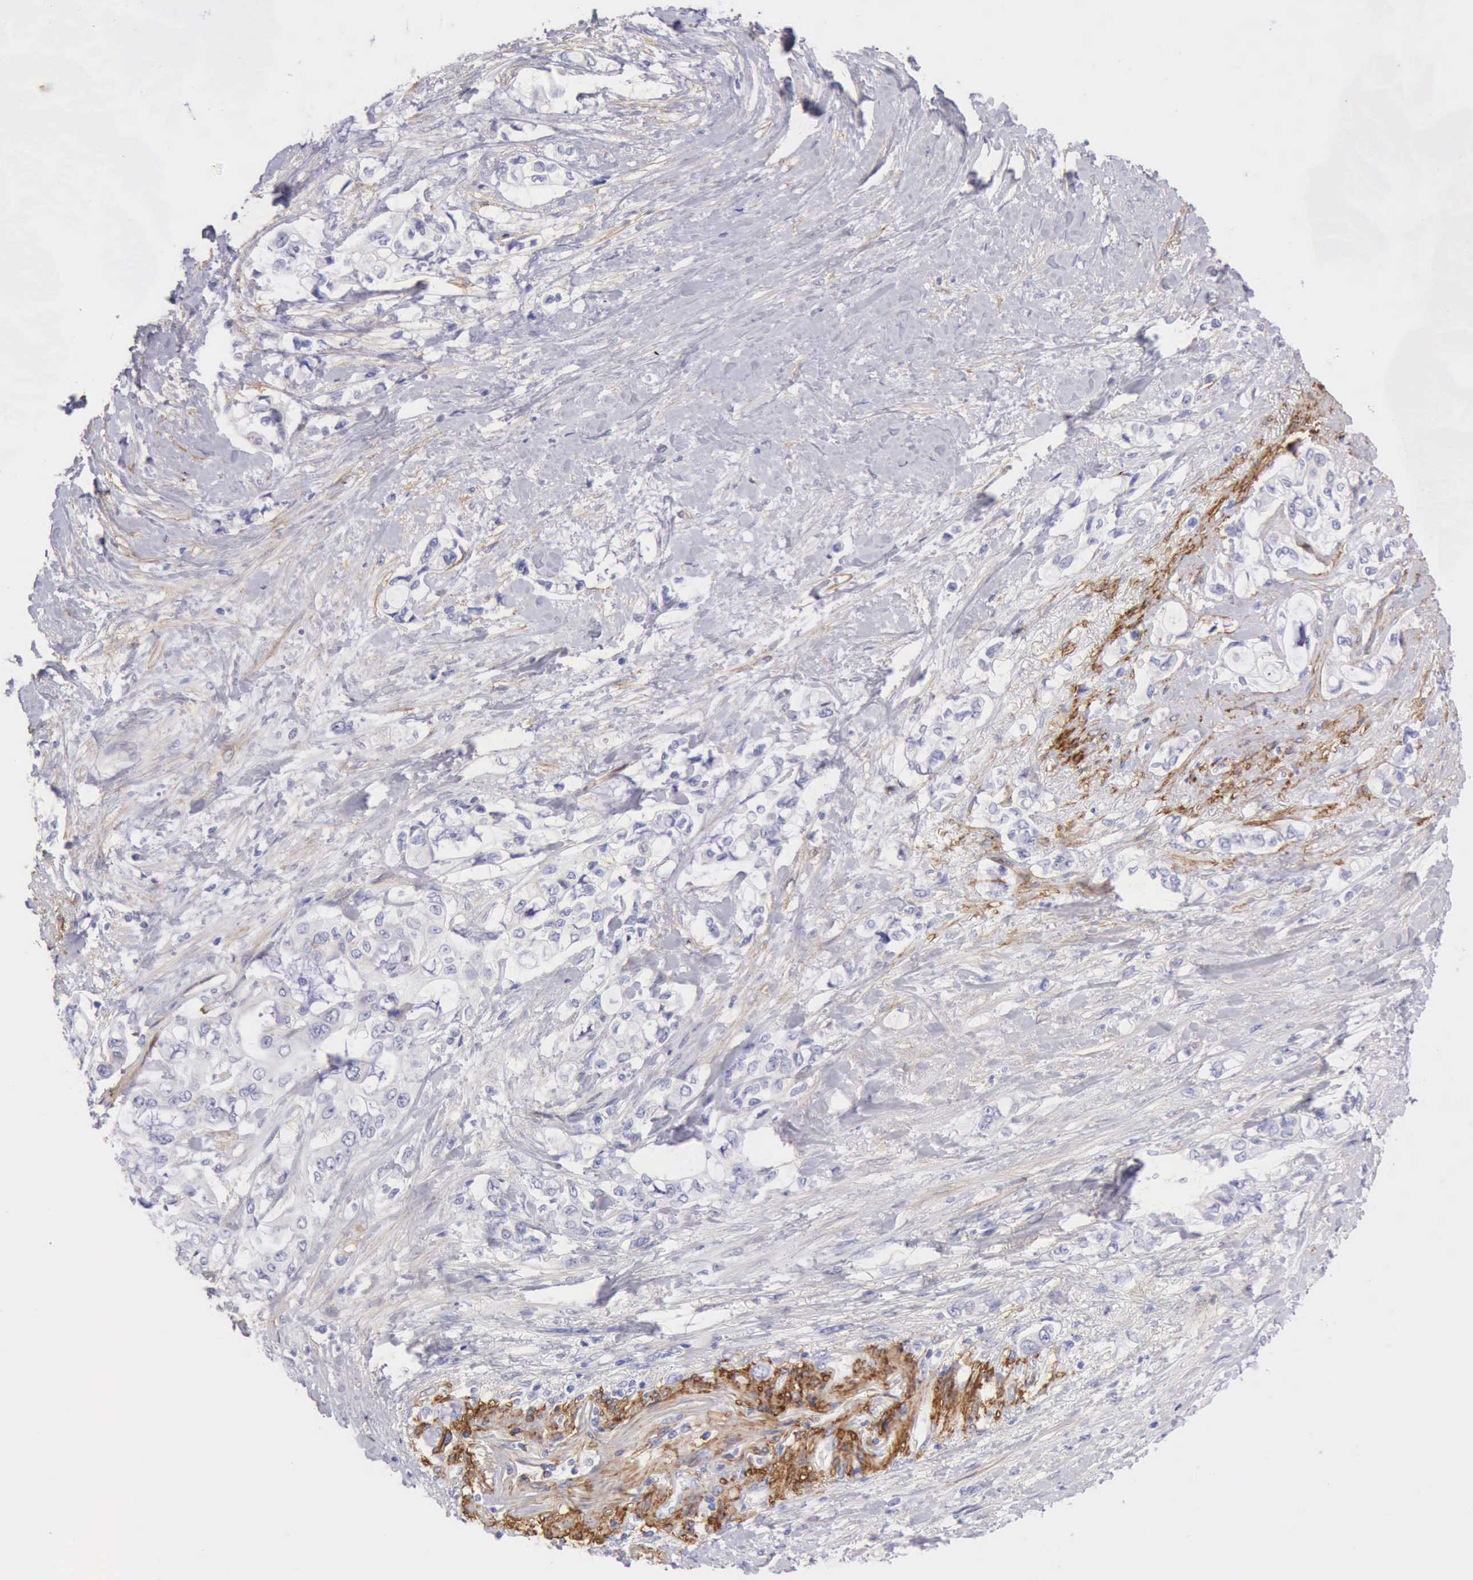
{"staining": {"intensity": "negative", "quantity": "none", "location": "none"}, "tissue": "pancreatic cancer", "cell_type": "Tumor cells", "image_type": "cancer", "snomed": [{"axis": "morphology", "description": "Adenocarcinoma, NOS"}, {"axis": "topography", "description": "Pancreas"}], "caption": "DAB immunohistochemical staining of pancreatic cancer (adenocarcinoma) reveals no significant positivity in tumor cells.", "gene": "AOC3", "patient": {"sex": "female", "age": 70}}